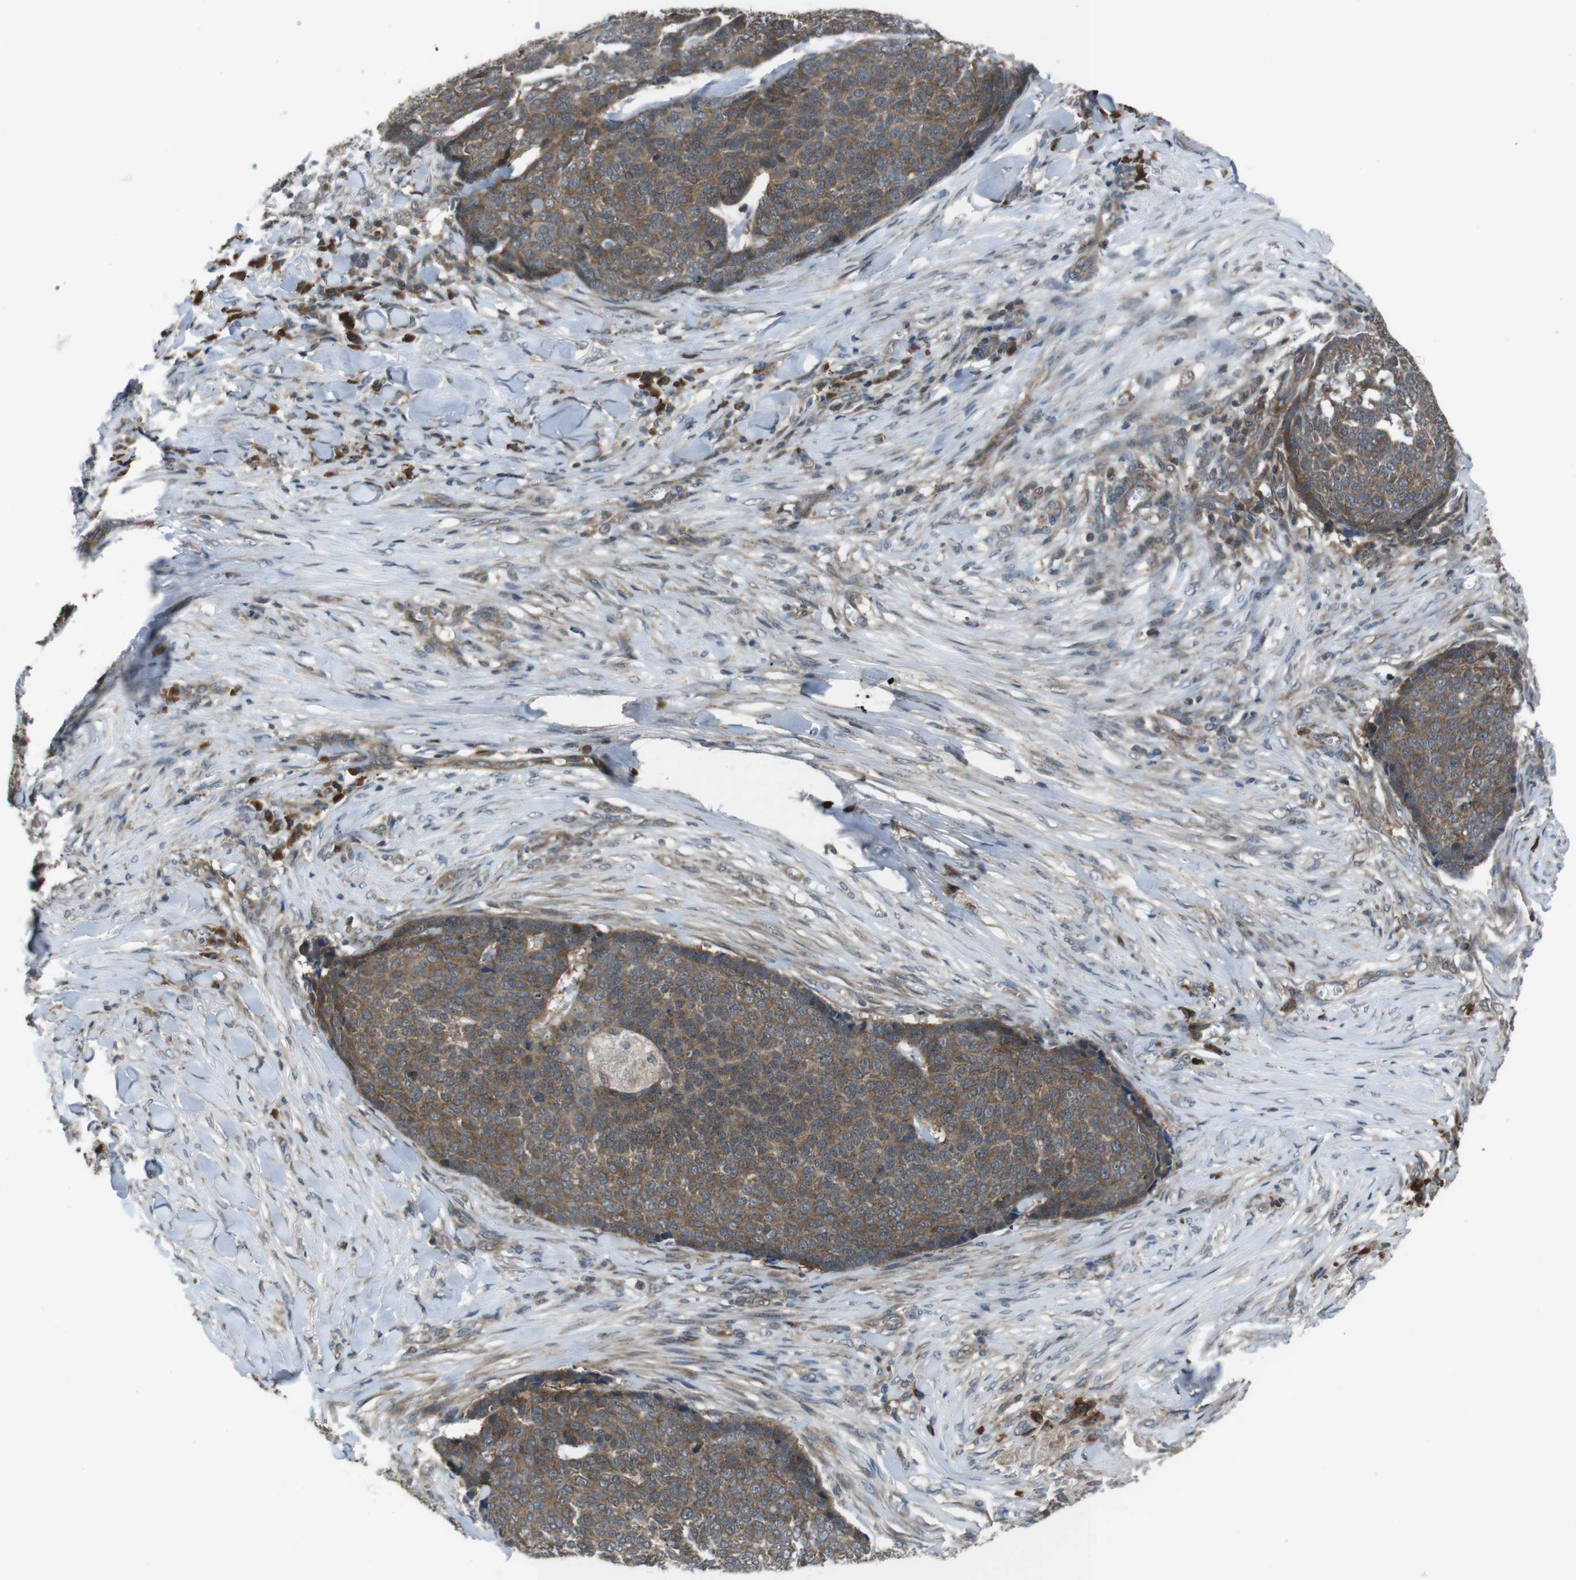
{"staining": {"intensity": "moderate", "quantity": ">75%", "location": "cytoplasmic/membranous"}, "tissue": "skin cancer", "cell_type": "Tumor cells", "image_type": "cancer", "snomed": [{"axis": "morphology", "description": "Basal cell carcinoma"}, {"axis": "topography", "description": "Skin"}], "caption": "A brown stain highlights moderate cytoplasmic/membranous positivity of a protein in skin cancer tumor cells. (Stains: DAB in brown, nuclei in blue, Microscopy: brightfield microscopy at high magnification).", "gene": "SLC22A23", "patient": {"sex": "male", "age": 84}}